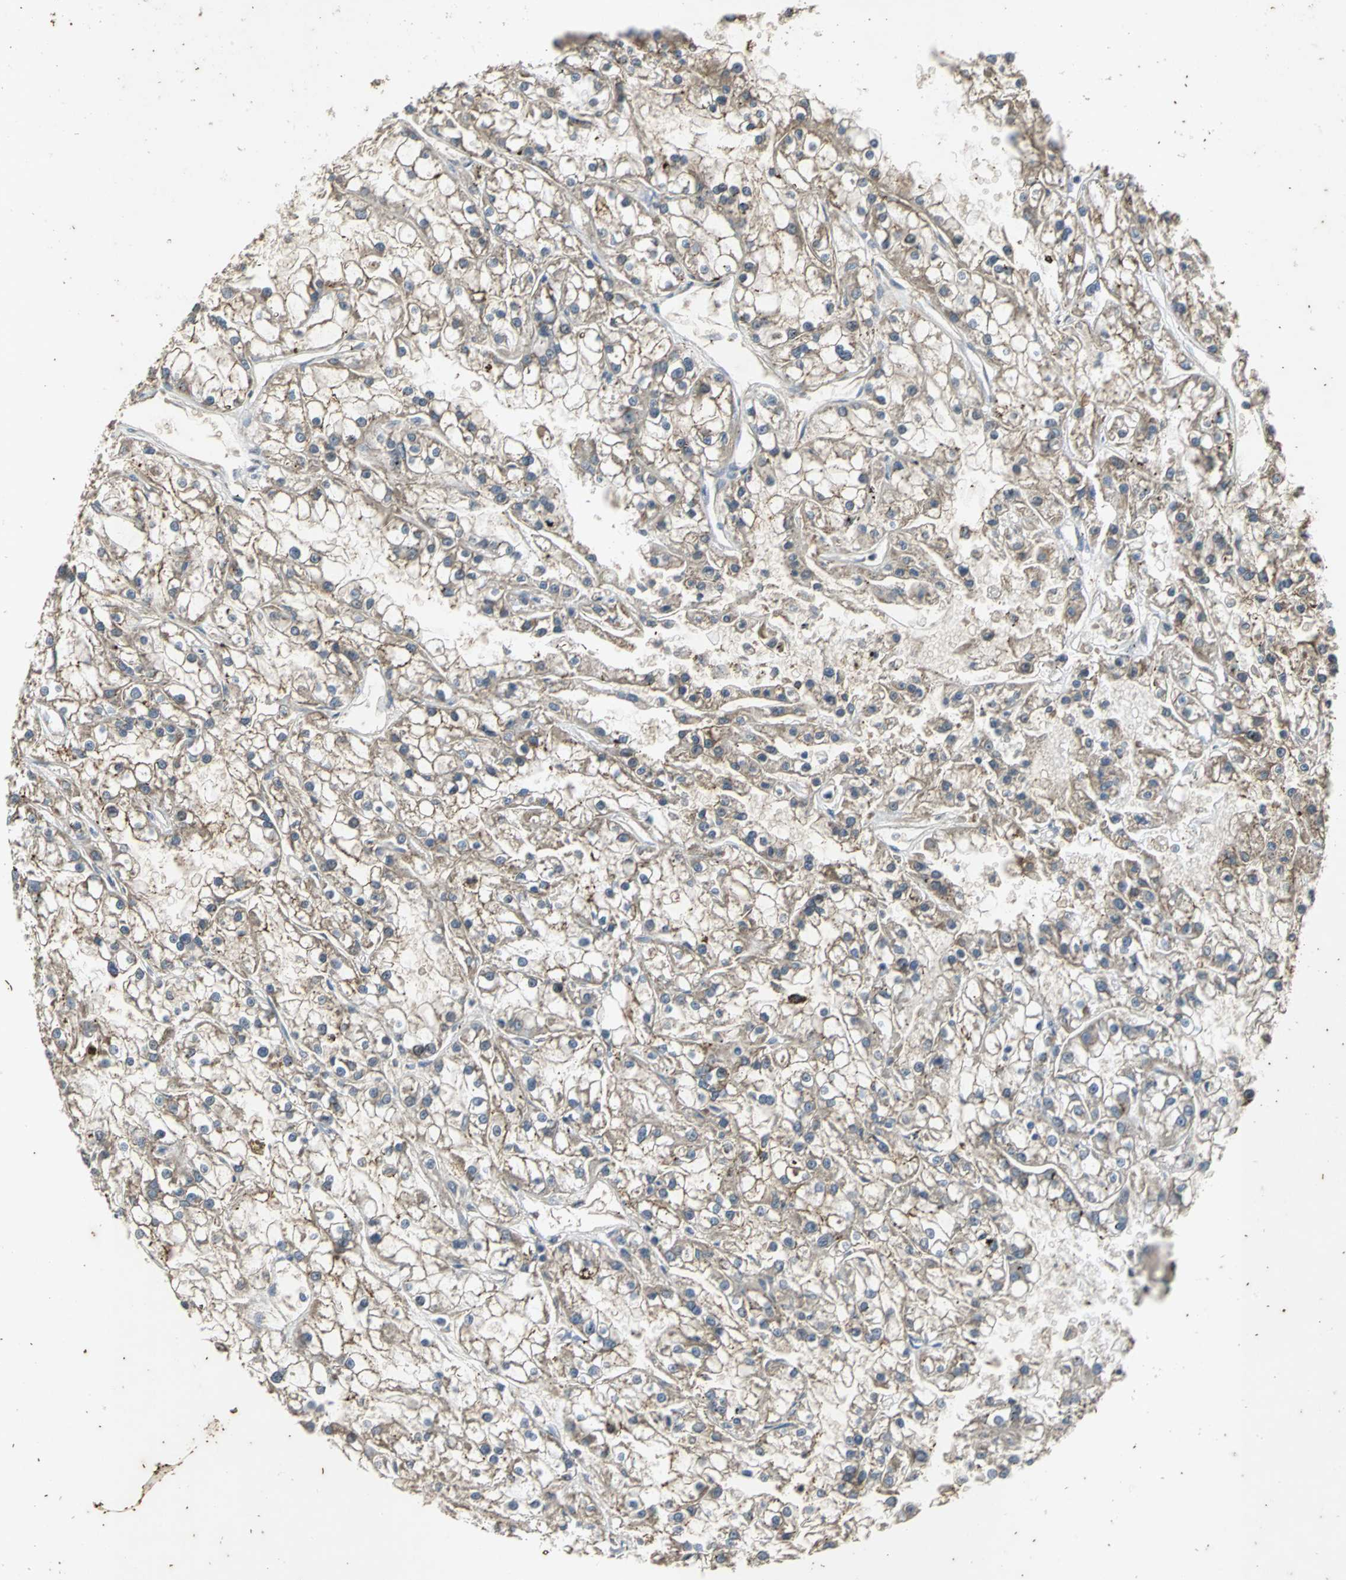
{"staining": {"intensity": "weak", "quantity": ">75%", "location": "cytoplasmic/membranous"}, "tissue": "renal cancer", "cell_type": "Tumor cells", "image_type": "cancer", "snomed": [{"axis": "morphology", "description": "Adenocarcinoma, NOS"}, {"axis": "topography", "description": "Kidney"}], "caption": "Protein staining shows weak cytoplasmic/membranous staining in about >75% of tumor cells in renal cancer (adenocarcinoma).", "gene": "NOTCH3", "patient": {"sex": "female", "age": 52}}